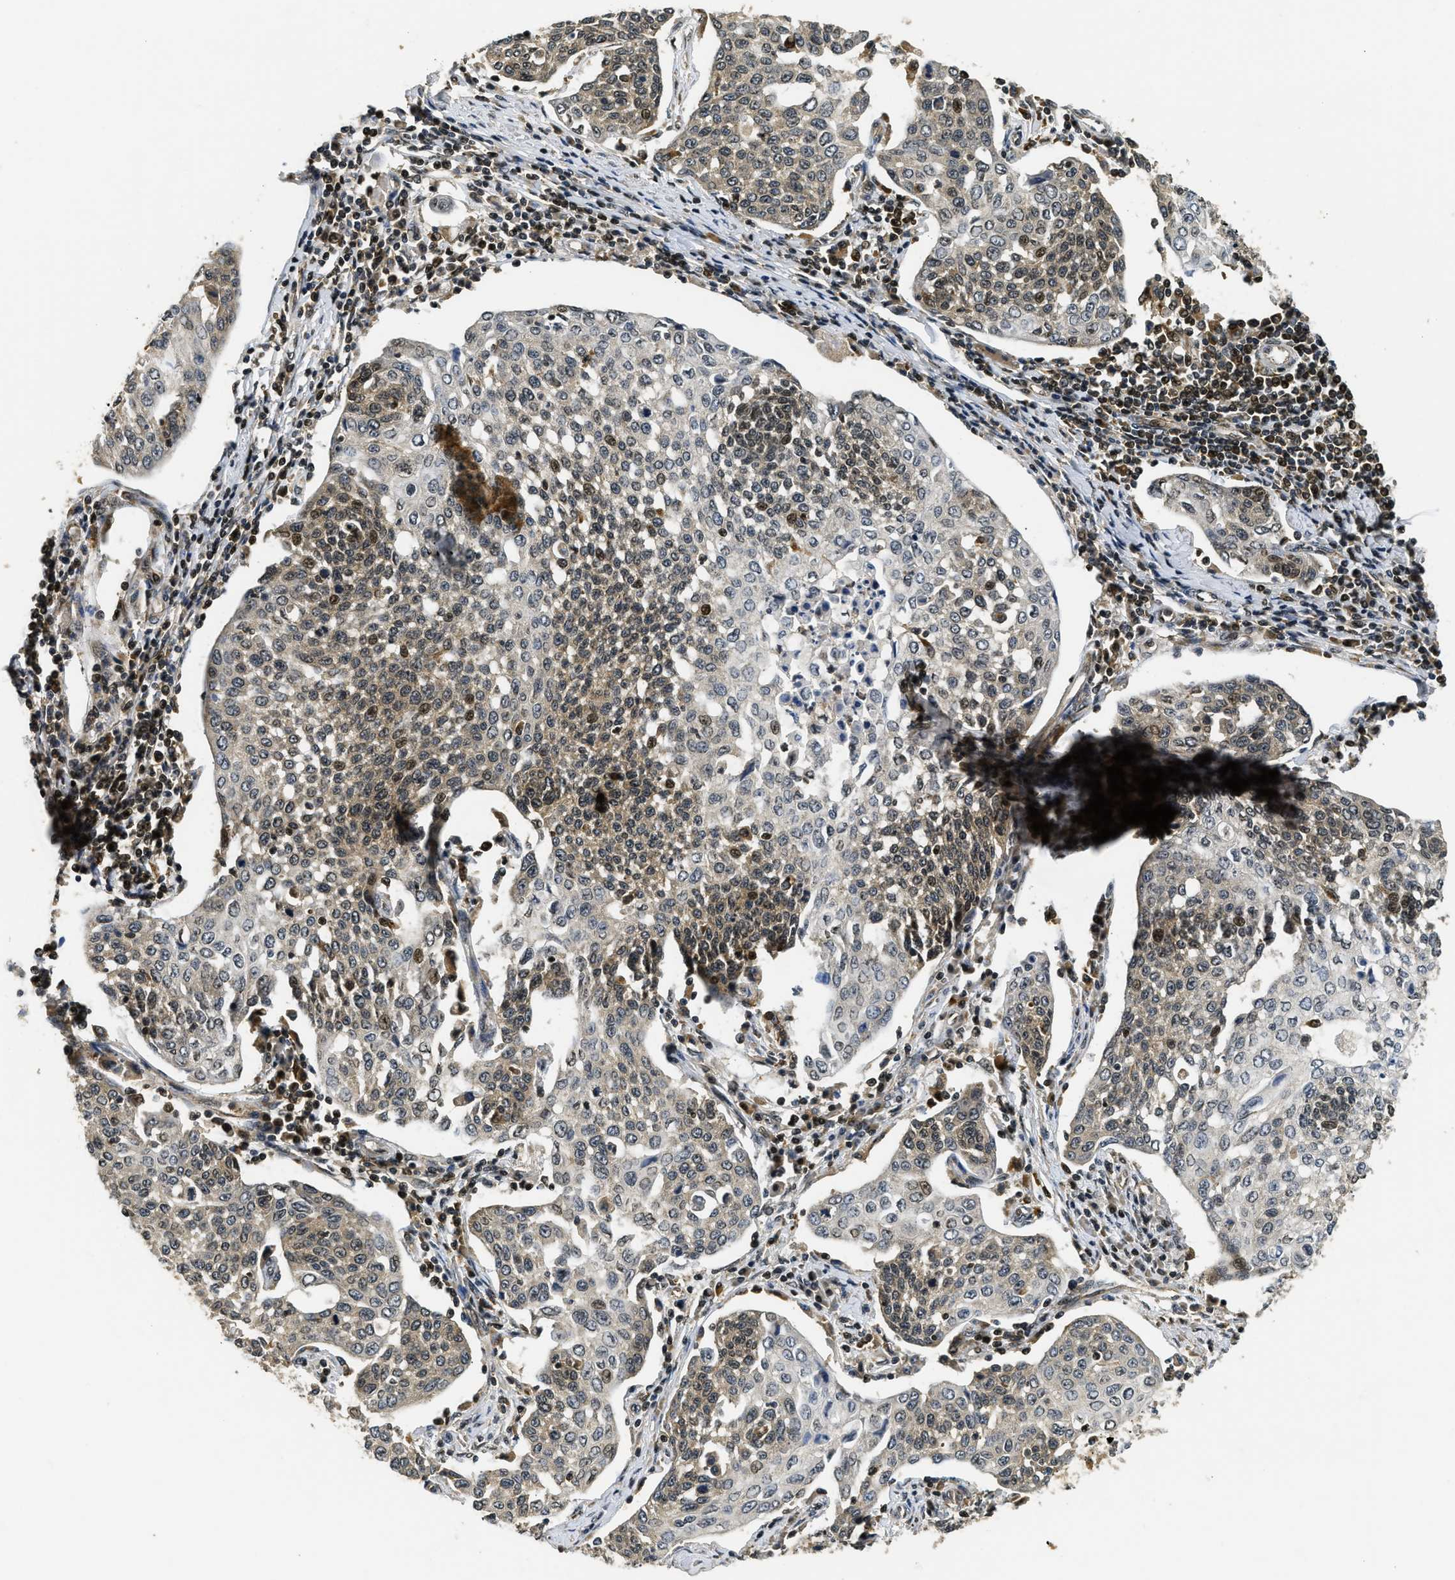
{"staining": {"intensity": "moderate", "quantity": "25%-75%", "location": "cytoplasmic/membranous,nuclear"}, "tissue": "cervical cancer", "cell_type": "Tumor cells", "image_type": "cancer", "snomed": [{"axis": "morphology", "description": "Squamous cell carcinoma, NOS"}, {"axis": "topography", "description": "Cervix"}], "caption": "An IHC photomicrograph of neoplastic tissue is shown. Protein staining in brown labels moderate cytoplasmic/membranous and nuclear positivity in cervical cancer (squamous cell carcinoma) within tumor cells.", "gene": "ADSL", "patient": {"sex": "female", "age": 34}}